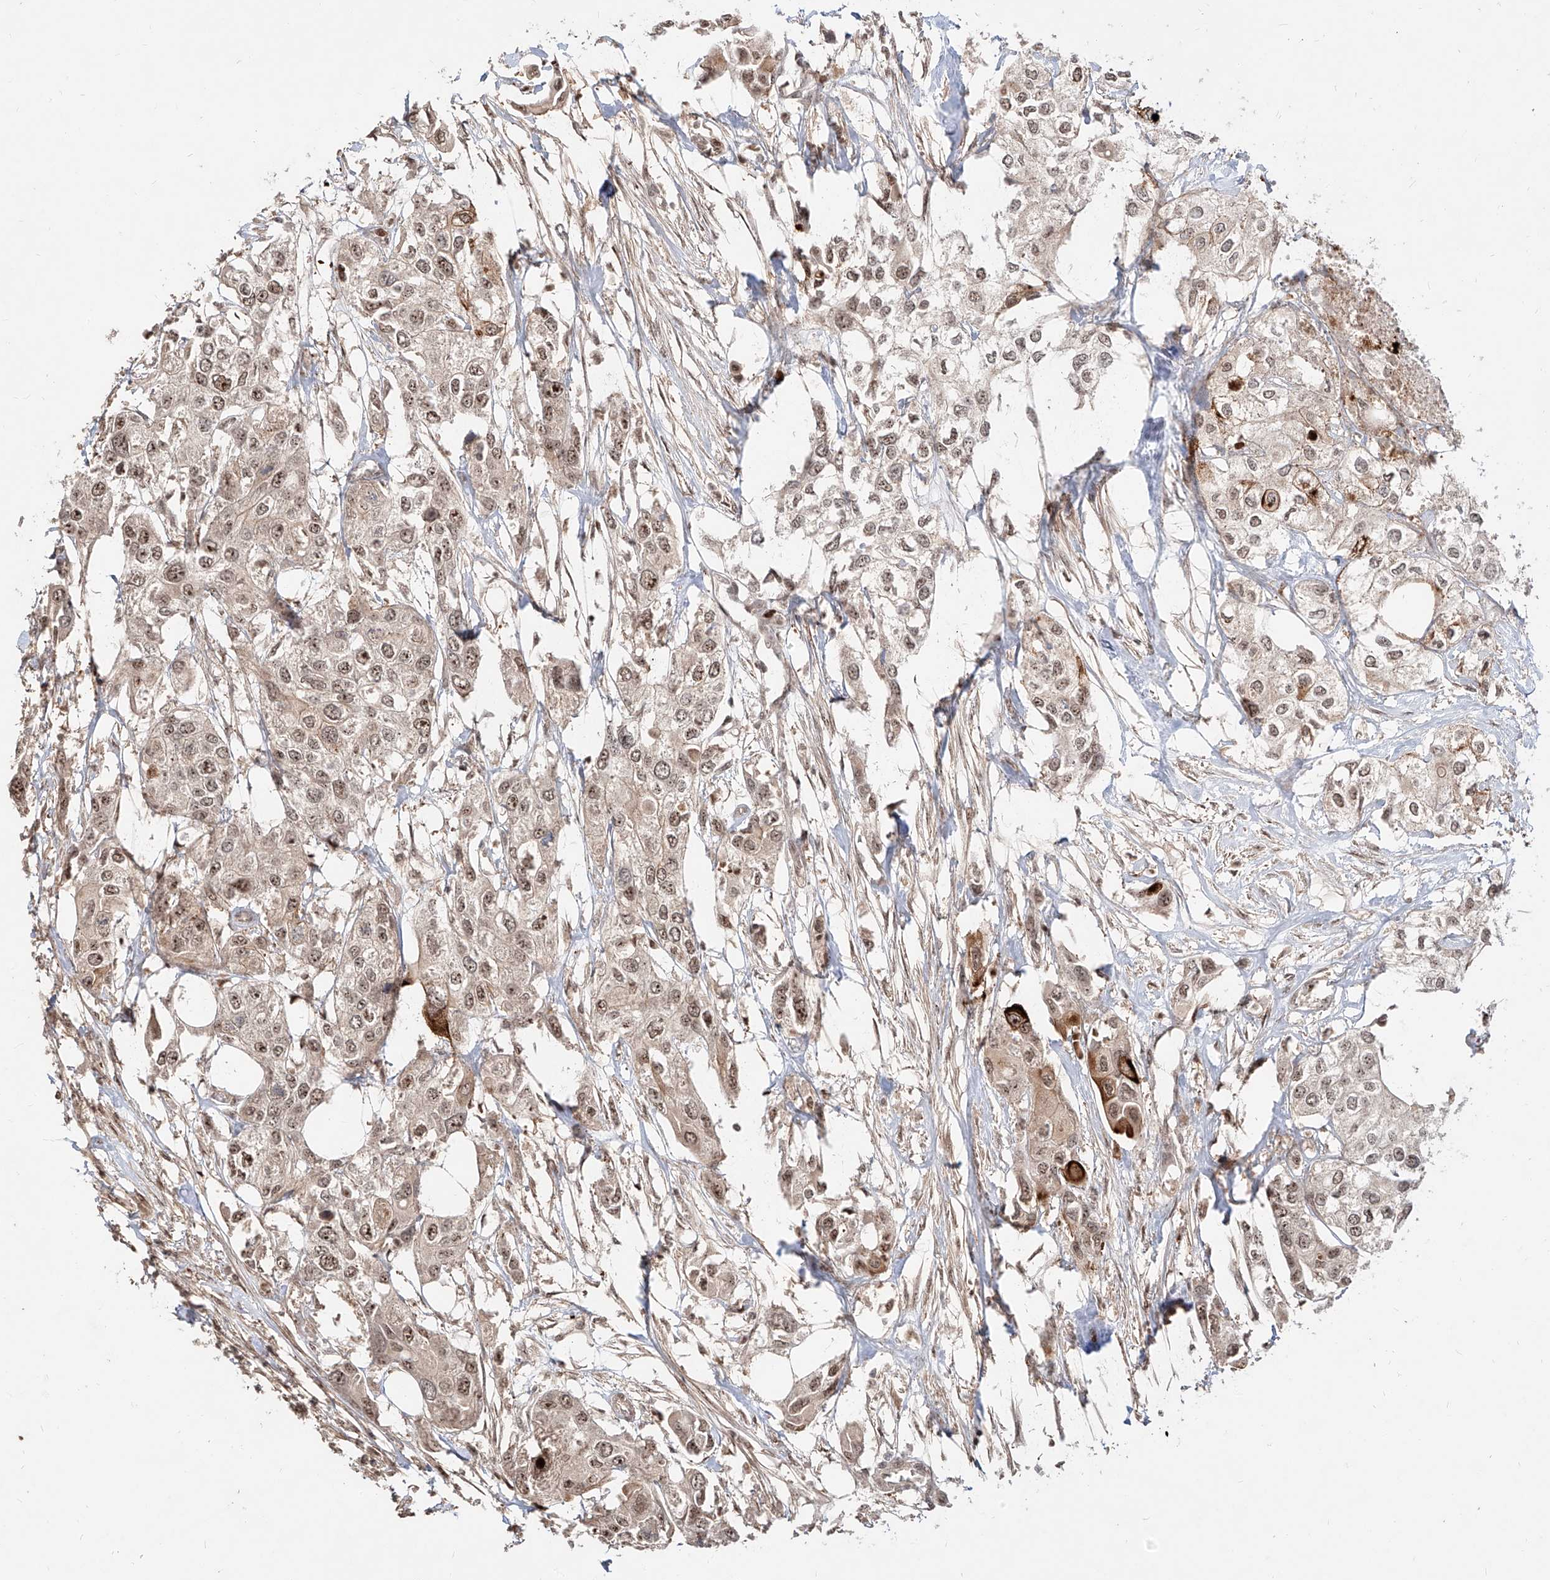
{"staining": {"intensity": "moderate", "quantity": ">75%", "location": "nuclear"}, "tissue": "urothelial cancer", "cell_type": "Tumor cells", "image_type": "cancer", "snomed": [{"axis": "morphology", "description": "Urothelial carcinoma, High grade"}, {"axis": "topography", "description": "Urinary bladder"}], "caption": "A medium amount of moderate nuclear expression is seen in approximately >75% of tumor cells in urothelial cancer tissue. Using DAB (3,3'-diaminobenzidine) (brown) and hematoxylin (blue) stains, captured at high magnification using brightfield microscopy.", "gene": "ZNF710", "patient": {"sex": "male", "age": 64}}